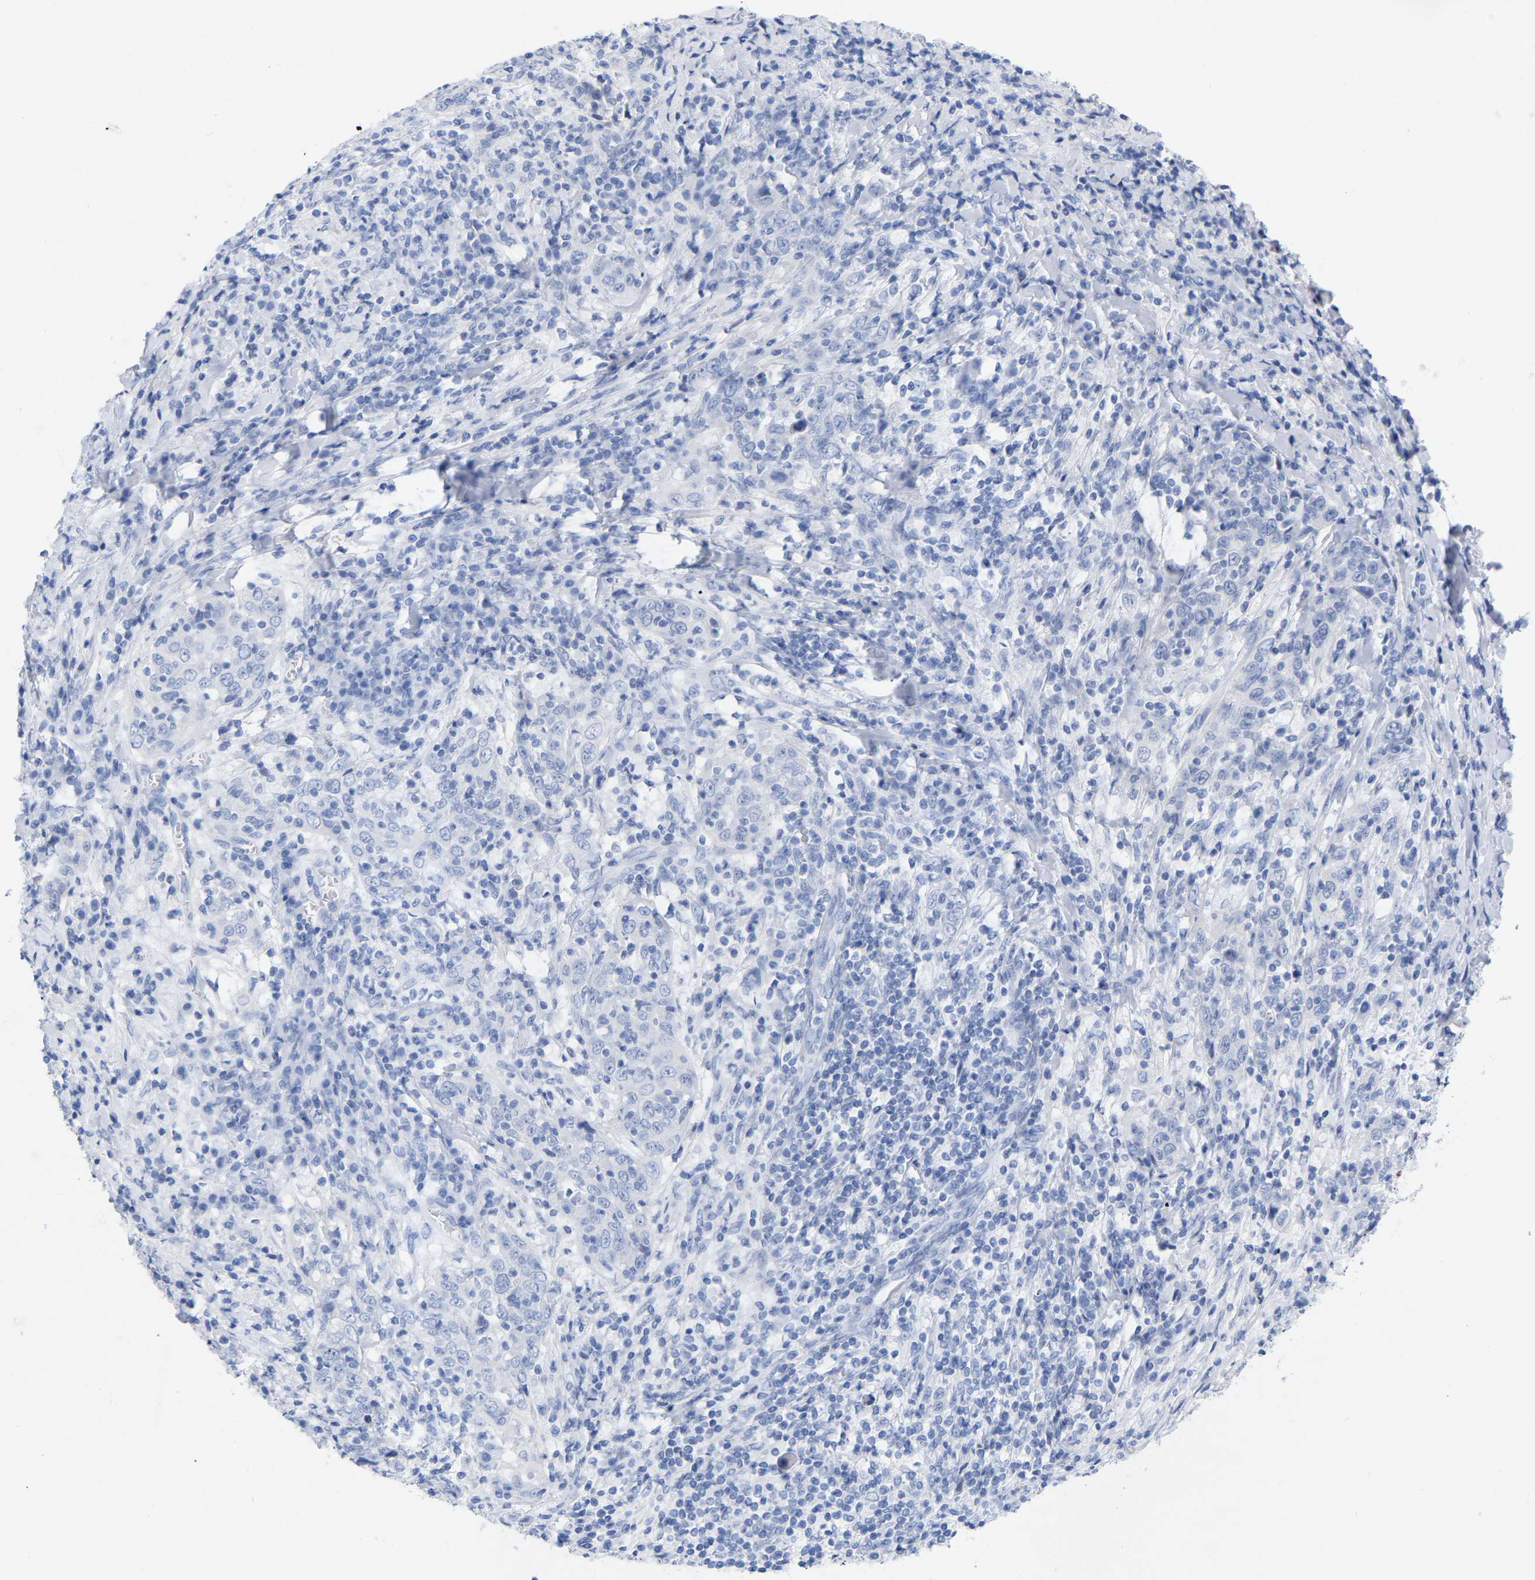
{"staining": {"intensity": "negative", "quantity": "none", "location": "none"}, "tissue": "cervical cancer", "cell_type": "Tumor cells", "image_type": "cancer", "snomed": [{"axis": "morphology", "description": "Squamous cell carcinoma, NOS"}, {"axis": "topography", "description": "Cervix"}], "caption": "The photomicrograph displays no significant staining in tumor cells of squamous cell carcinoma (cervical).", "gene": "ZNF629", "patient": {"sex": "female", "age": 46}}